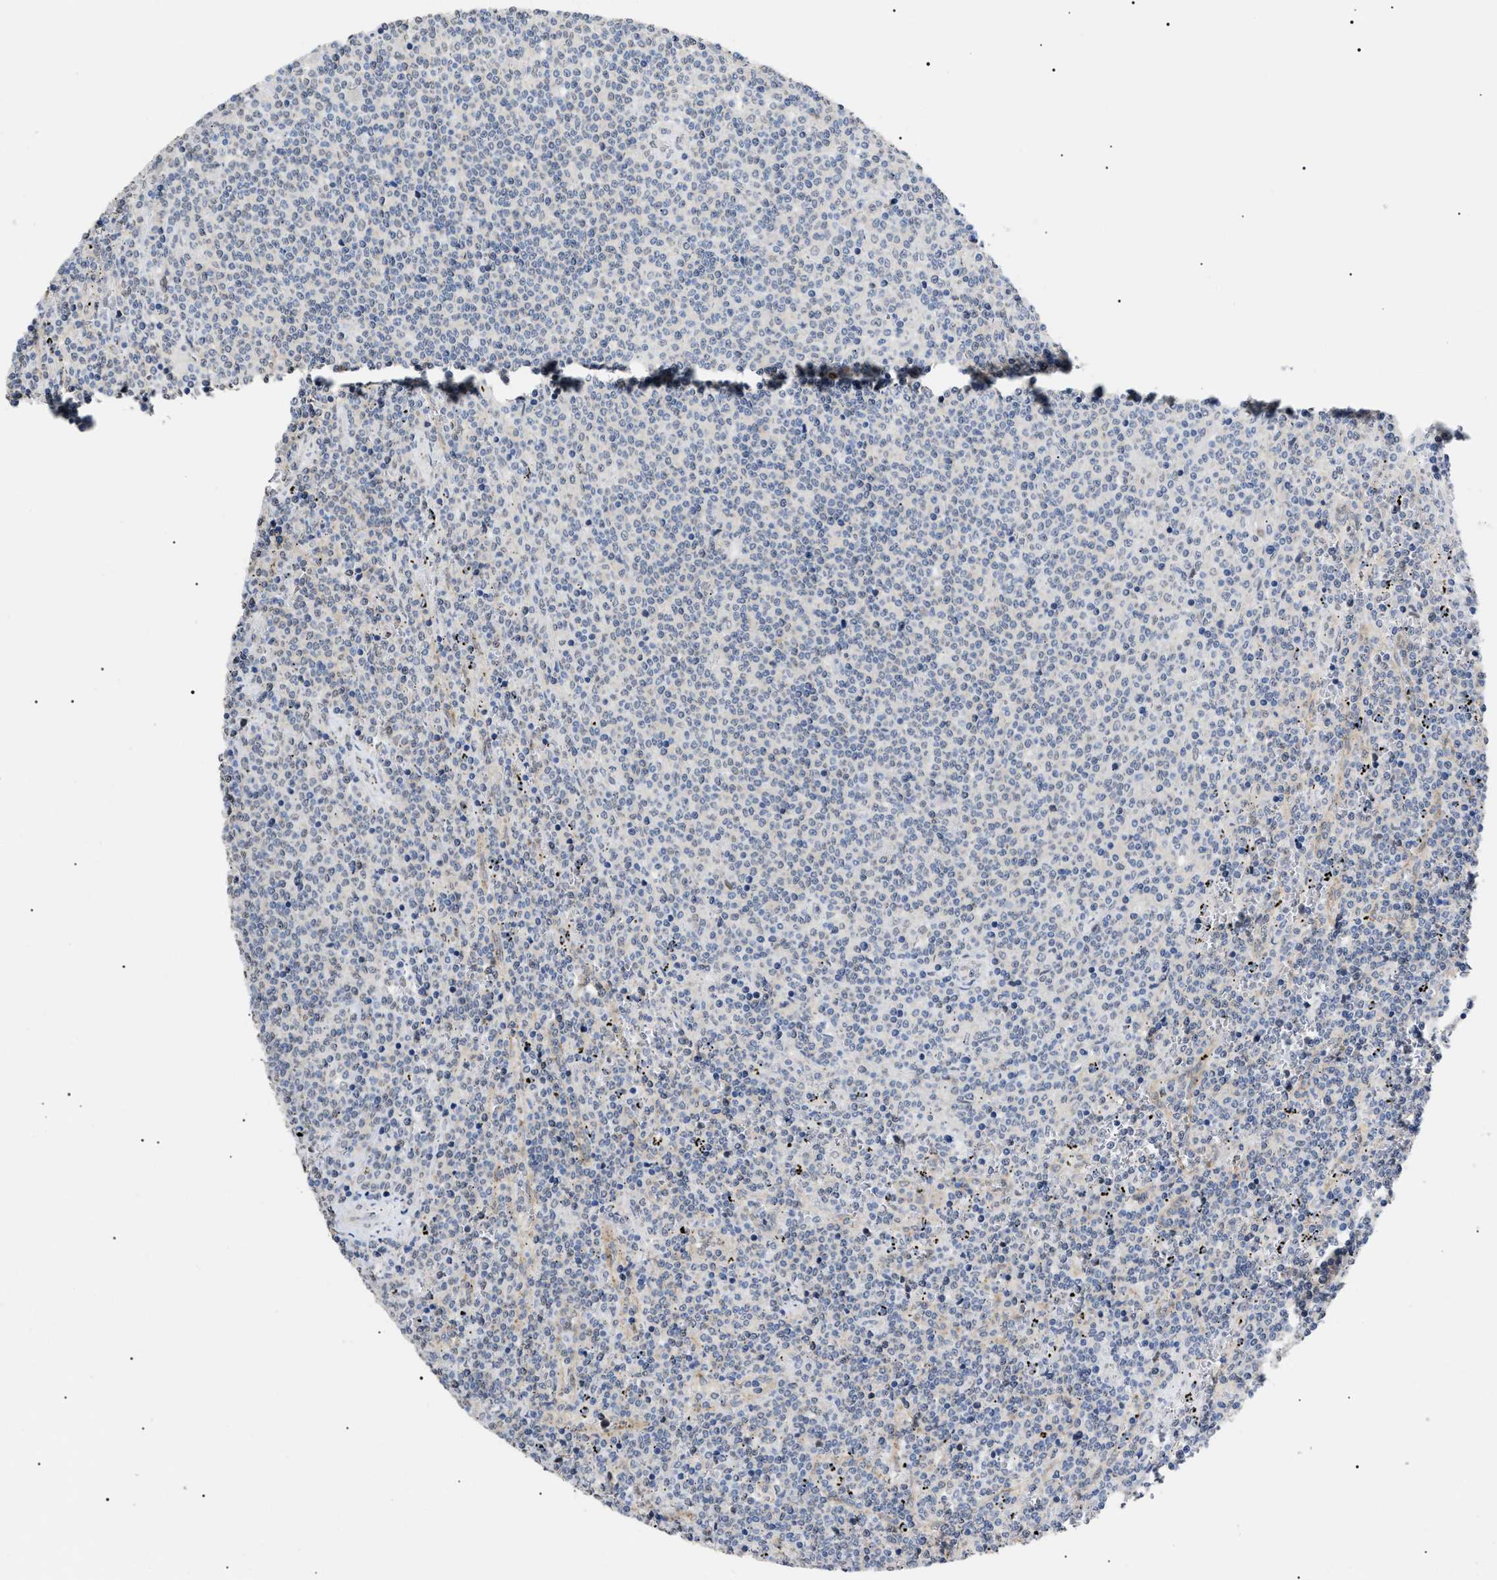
{"staining": {"intensity": "negative", "quantity": "none", "location": "none"}, "tissue": "lymphoma", "cell_type": "Tumor cells", "image_type": "cancer", "snomed": [{"axis": "morphology", "description": "Malignant lymphoma, non-Hodgkin's type, Low grade"}, {"axis": "topography", "description": "Spleen"}], "caption": "This is a micrograph of immunohistochemistry staining of lymphoma, which shows no expression in tumor cells.", "gene": "SFXN5", "patient": {"sex": "female", "age": 50}}